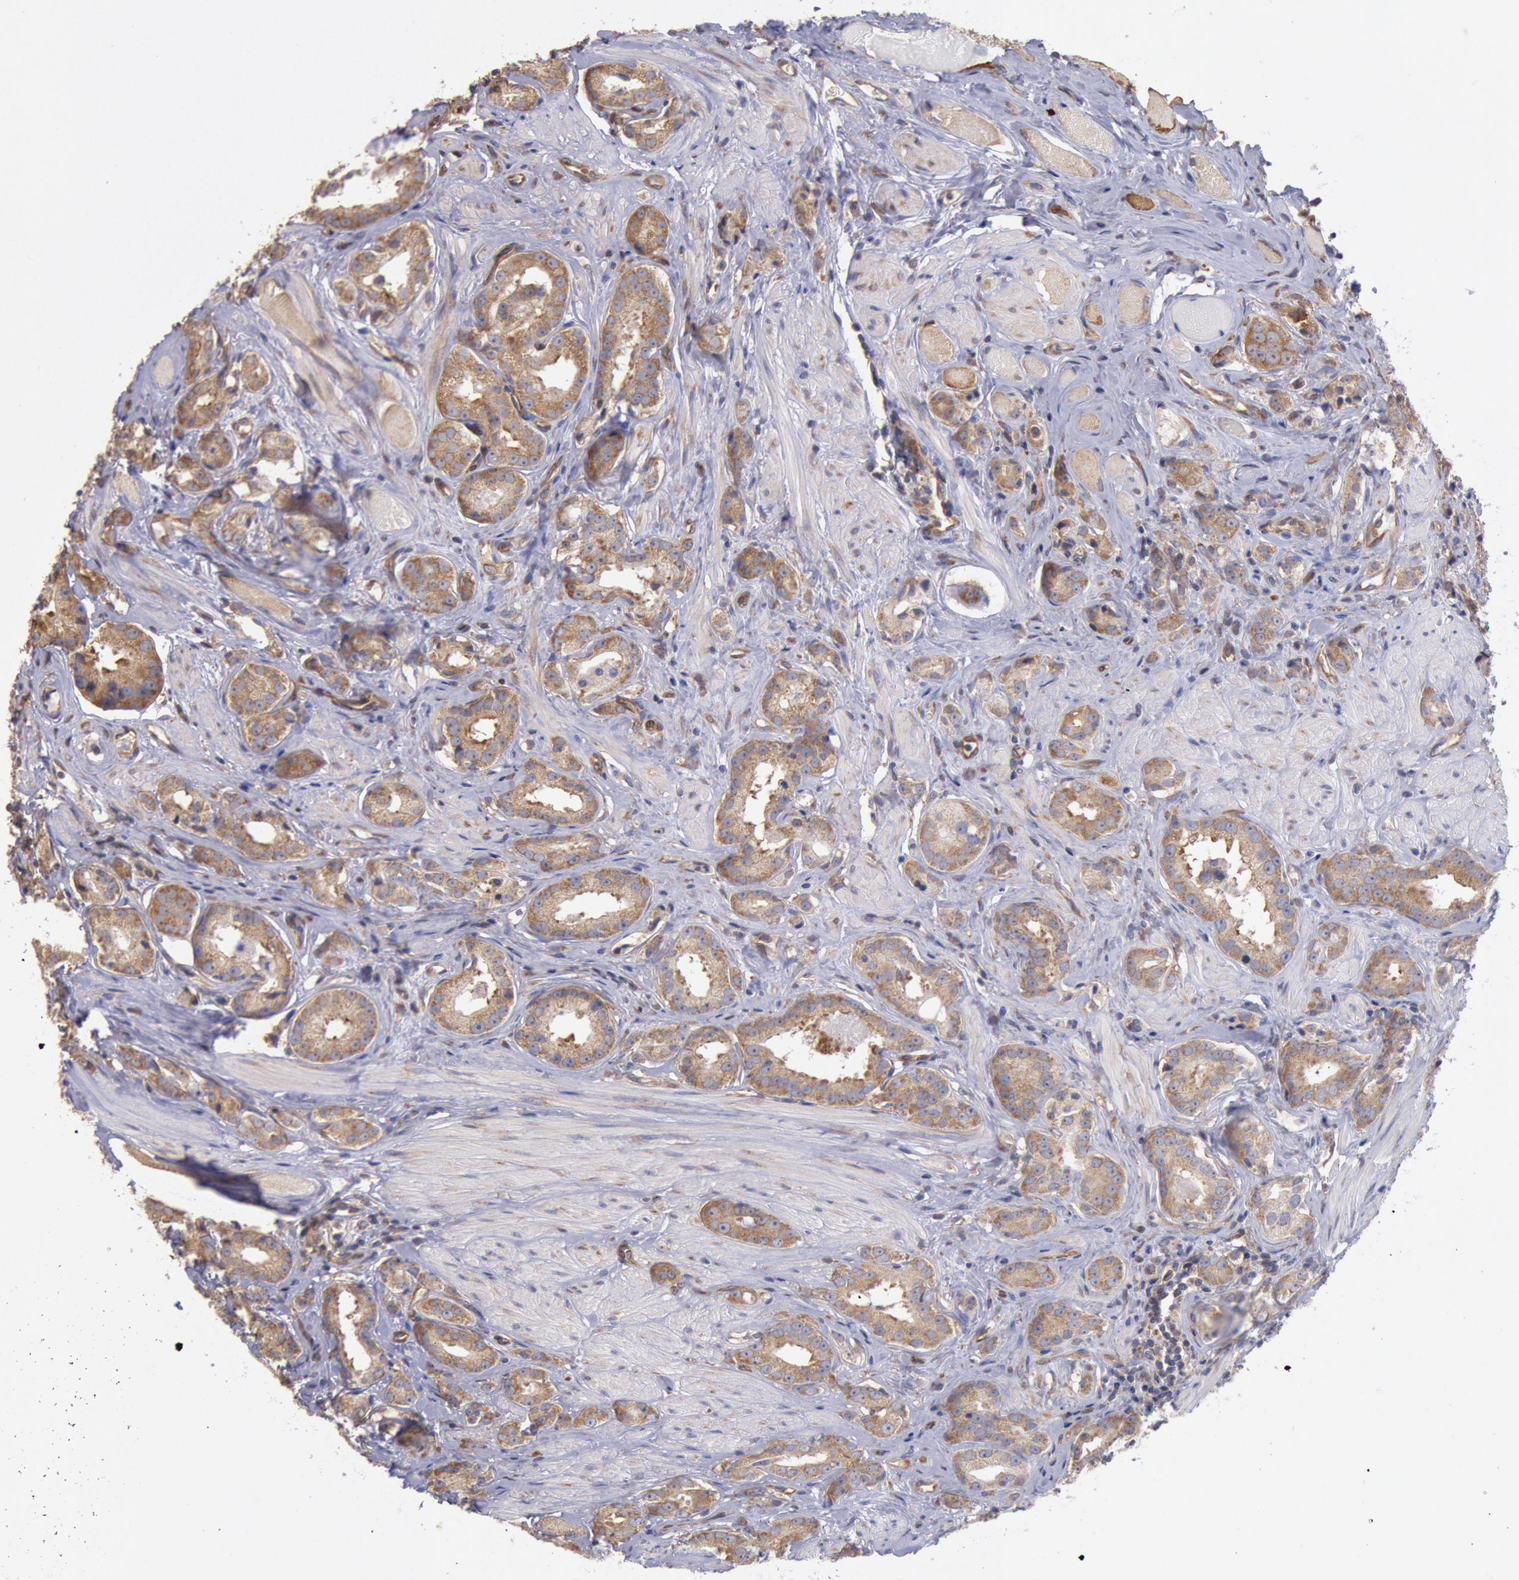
{"staining": {"intensity": "moderate", "quantity": ">75%", "location": "cytoplasmic/membranous"}, "tissue": "prostate cancer", "cell_type": "Tumor cells", "image_type": "cancer", "snomed": [{"axis": "morphology", "description": "Adenocarcinoma, Medium grade"}, {"axis": "topography", "description": "Prostate"}], "caption": "Medium-grade adenocarcinoma (prostate) tissue displays moderate cytoplasmic/membranous staining in about >75% of tumor cells Ihc stains the protein of interest in brown and the nuclei are stained blue.", "gene": "DRG1", "patient": {"sex": "male", "age": 53}}